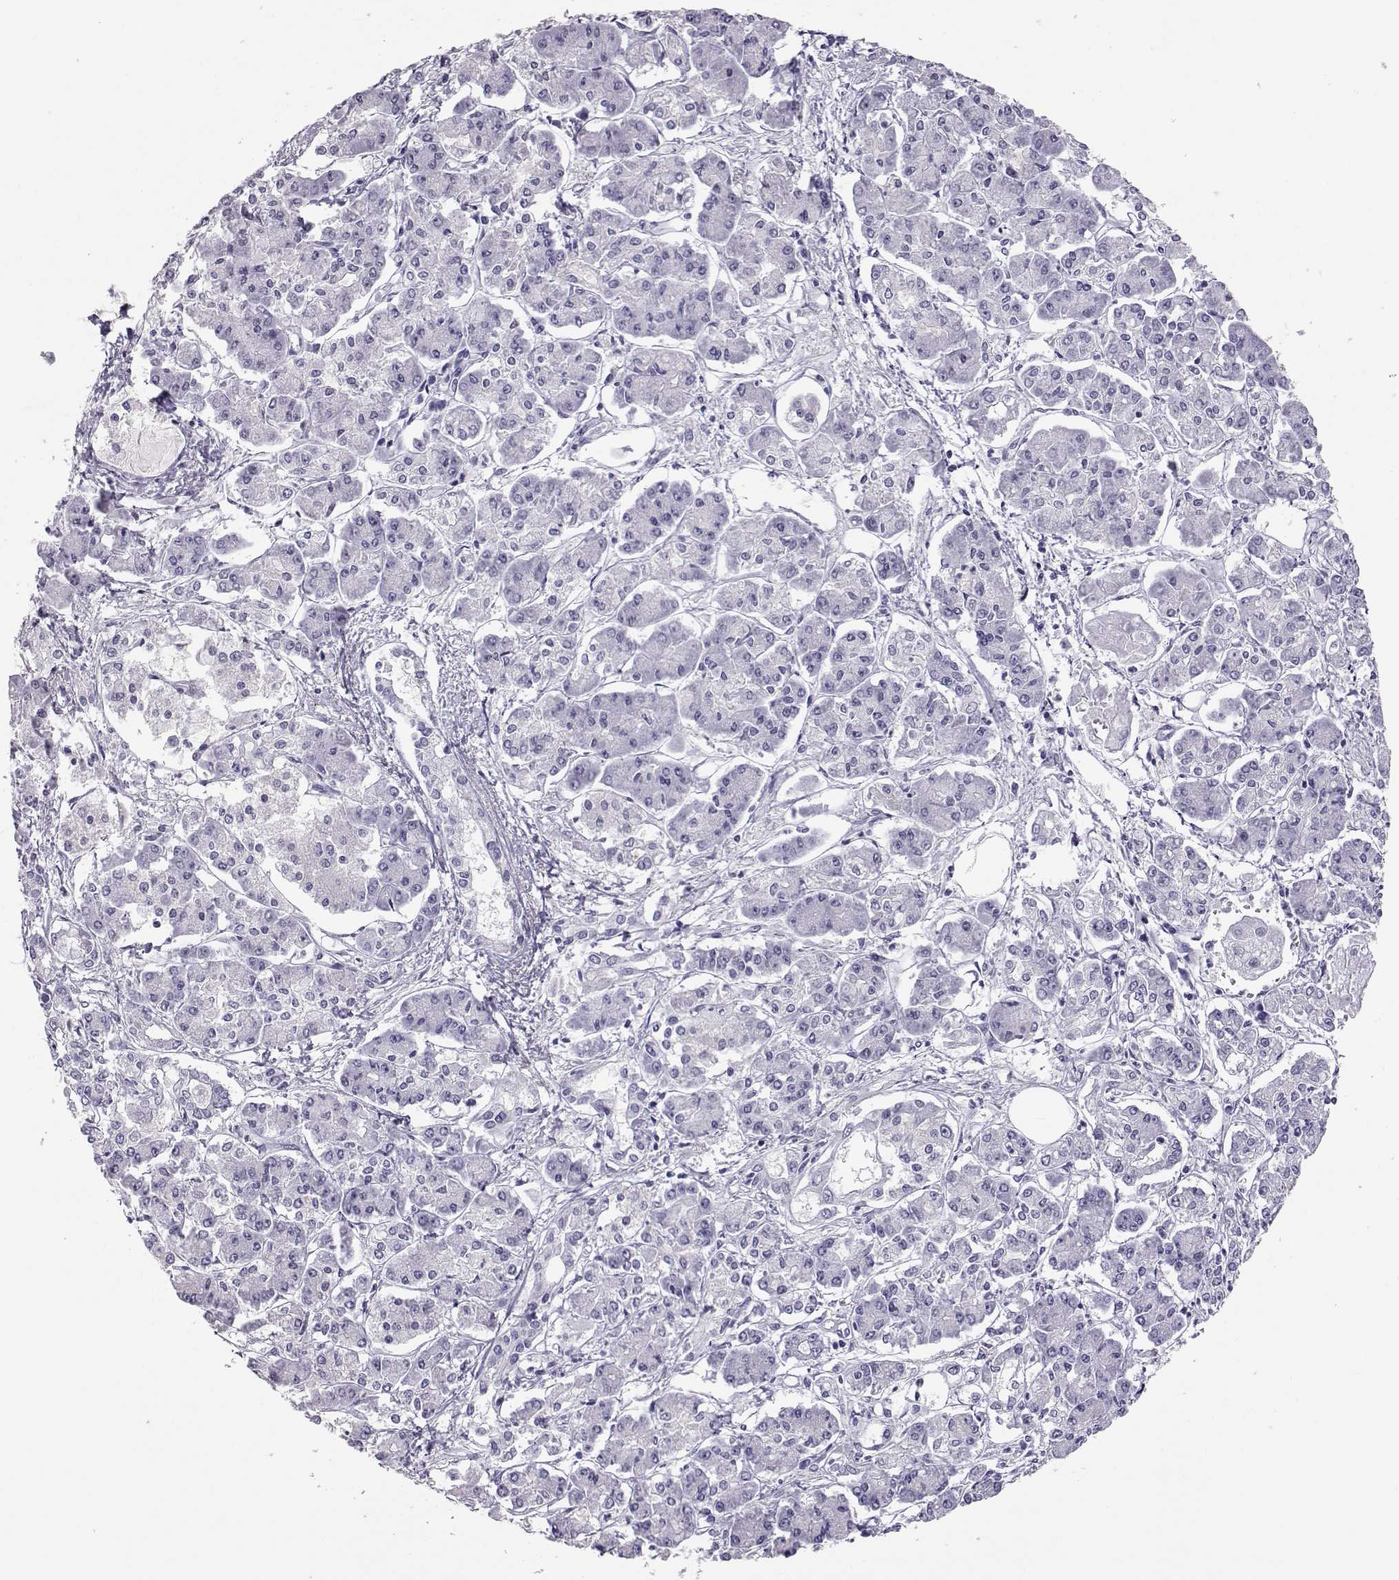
{"staining": {"intensity": "negative", "quantity": "none", "location": "none"}, "tissue": "pancreatic cancer", "cell_type": "Tumor cells", "image_type": "cancer", "snomed": [{"axis": "morphology", "description": "Adenocarcinoma, NOS"}, {"axis": "topography", "description": "Pancreas"}], "caption": "DAB (3,3'-diaminobenzidine) immunohistochemical staining of human pancreatic cancer shows no significant staining in tumor cells. (DAB IHC with hematoxylin counter stain).", "gene": "PMCH", "patient": {"sex": "male", "age": 85}}